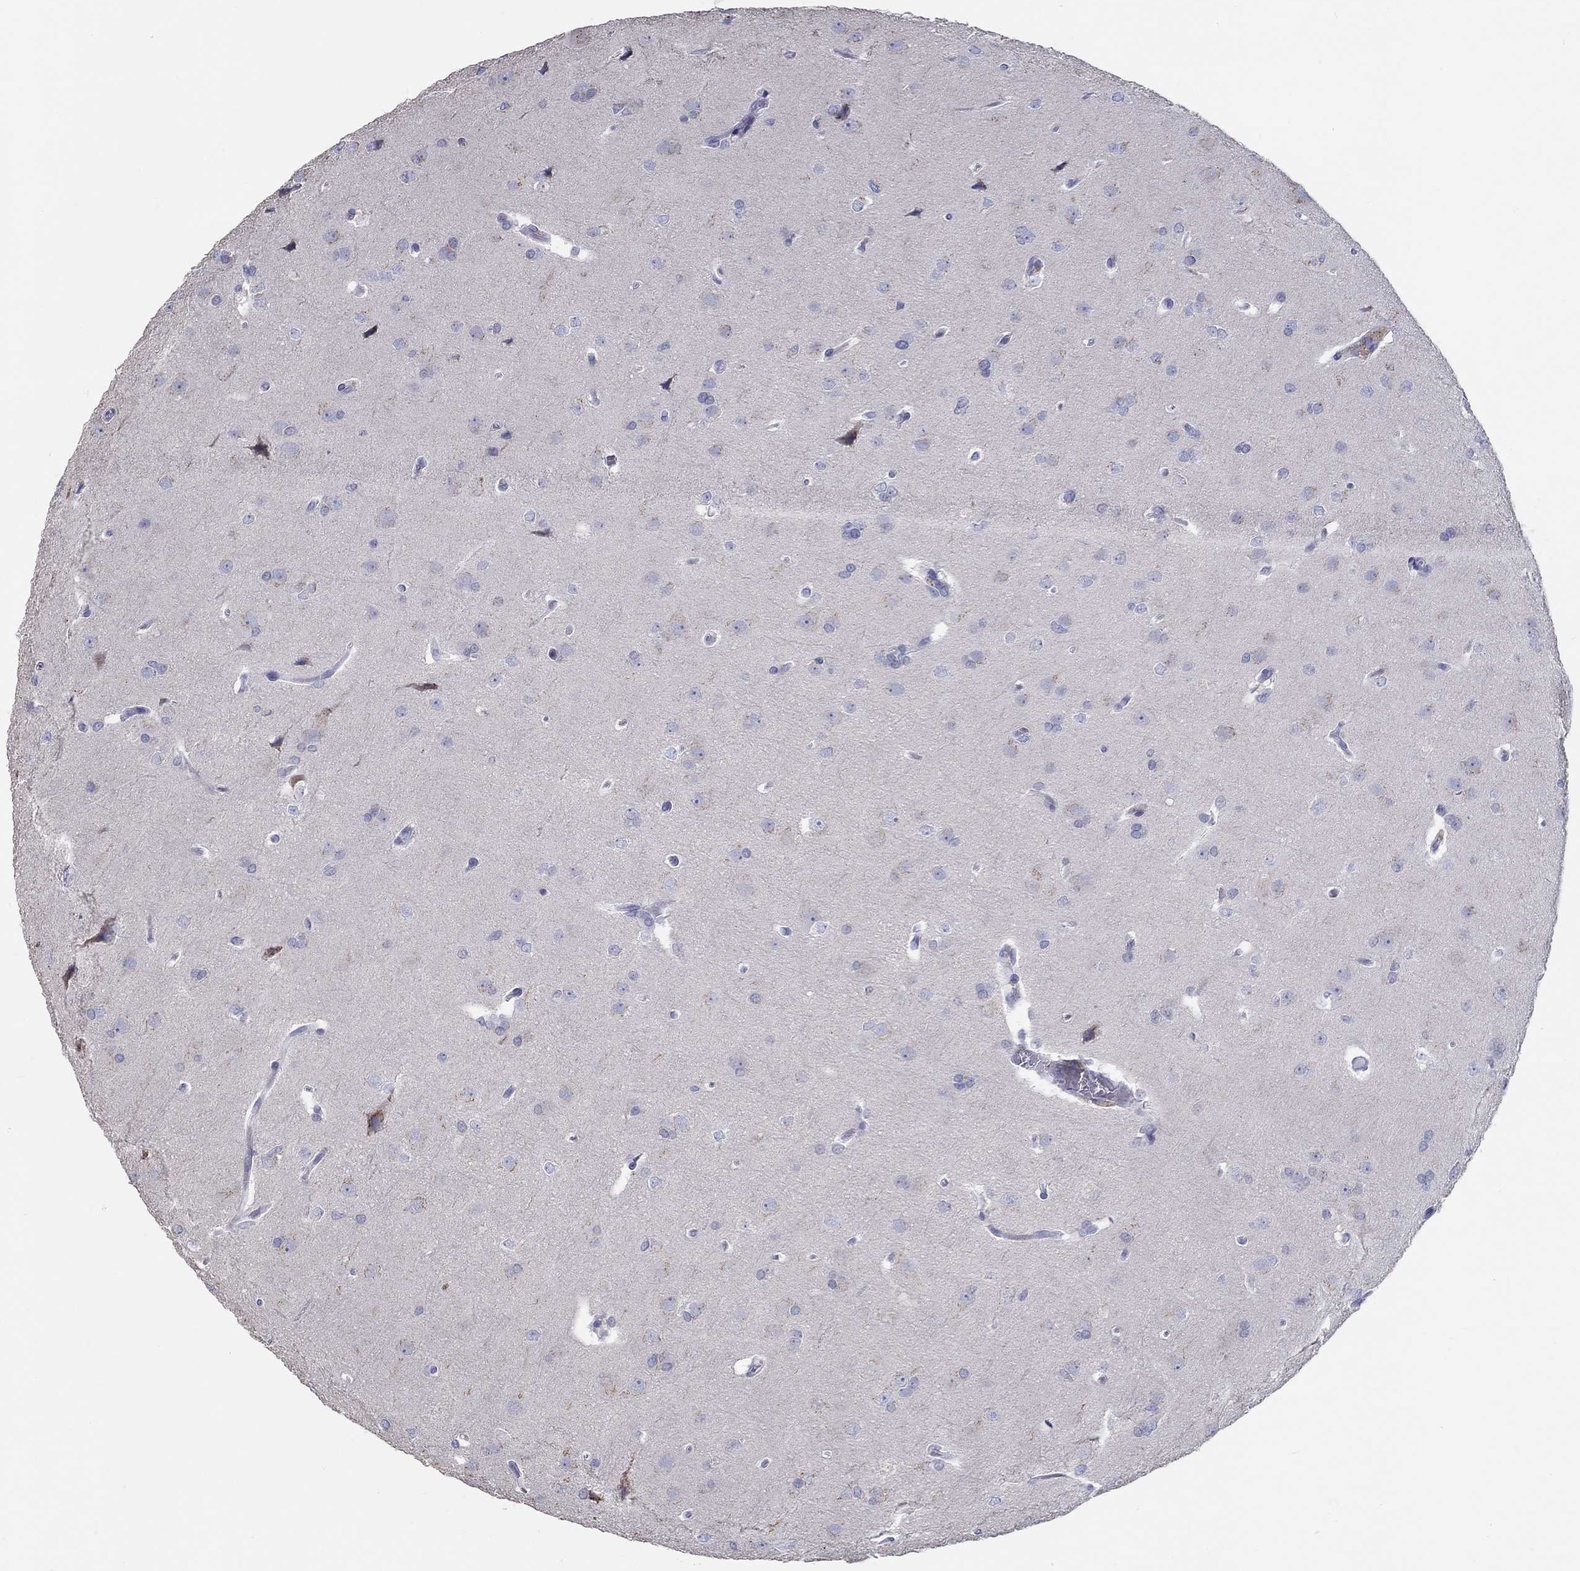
{"staining": {"intensity": "negative", "quantity": "none", "location": "none"}, "tissue": "glioma", "cell_type": "Tumor cells", "image_type": "cancer", "snomed": [{"axis": "morphology", "description": "Glioma, malignant, Low grade"}, {"axis": "topography", "description": "Brain"}], "caption": "DAB immunohistochemical staining of glioma displays no significant staining in tumor cells.", "gene": "LRRC4C", "patient": {"sex": "female", "age": 32}}